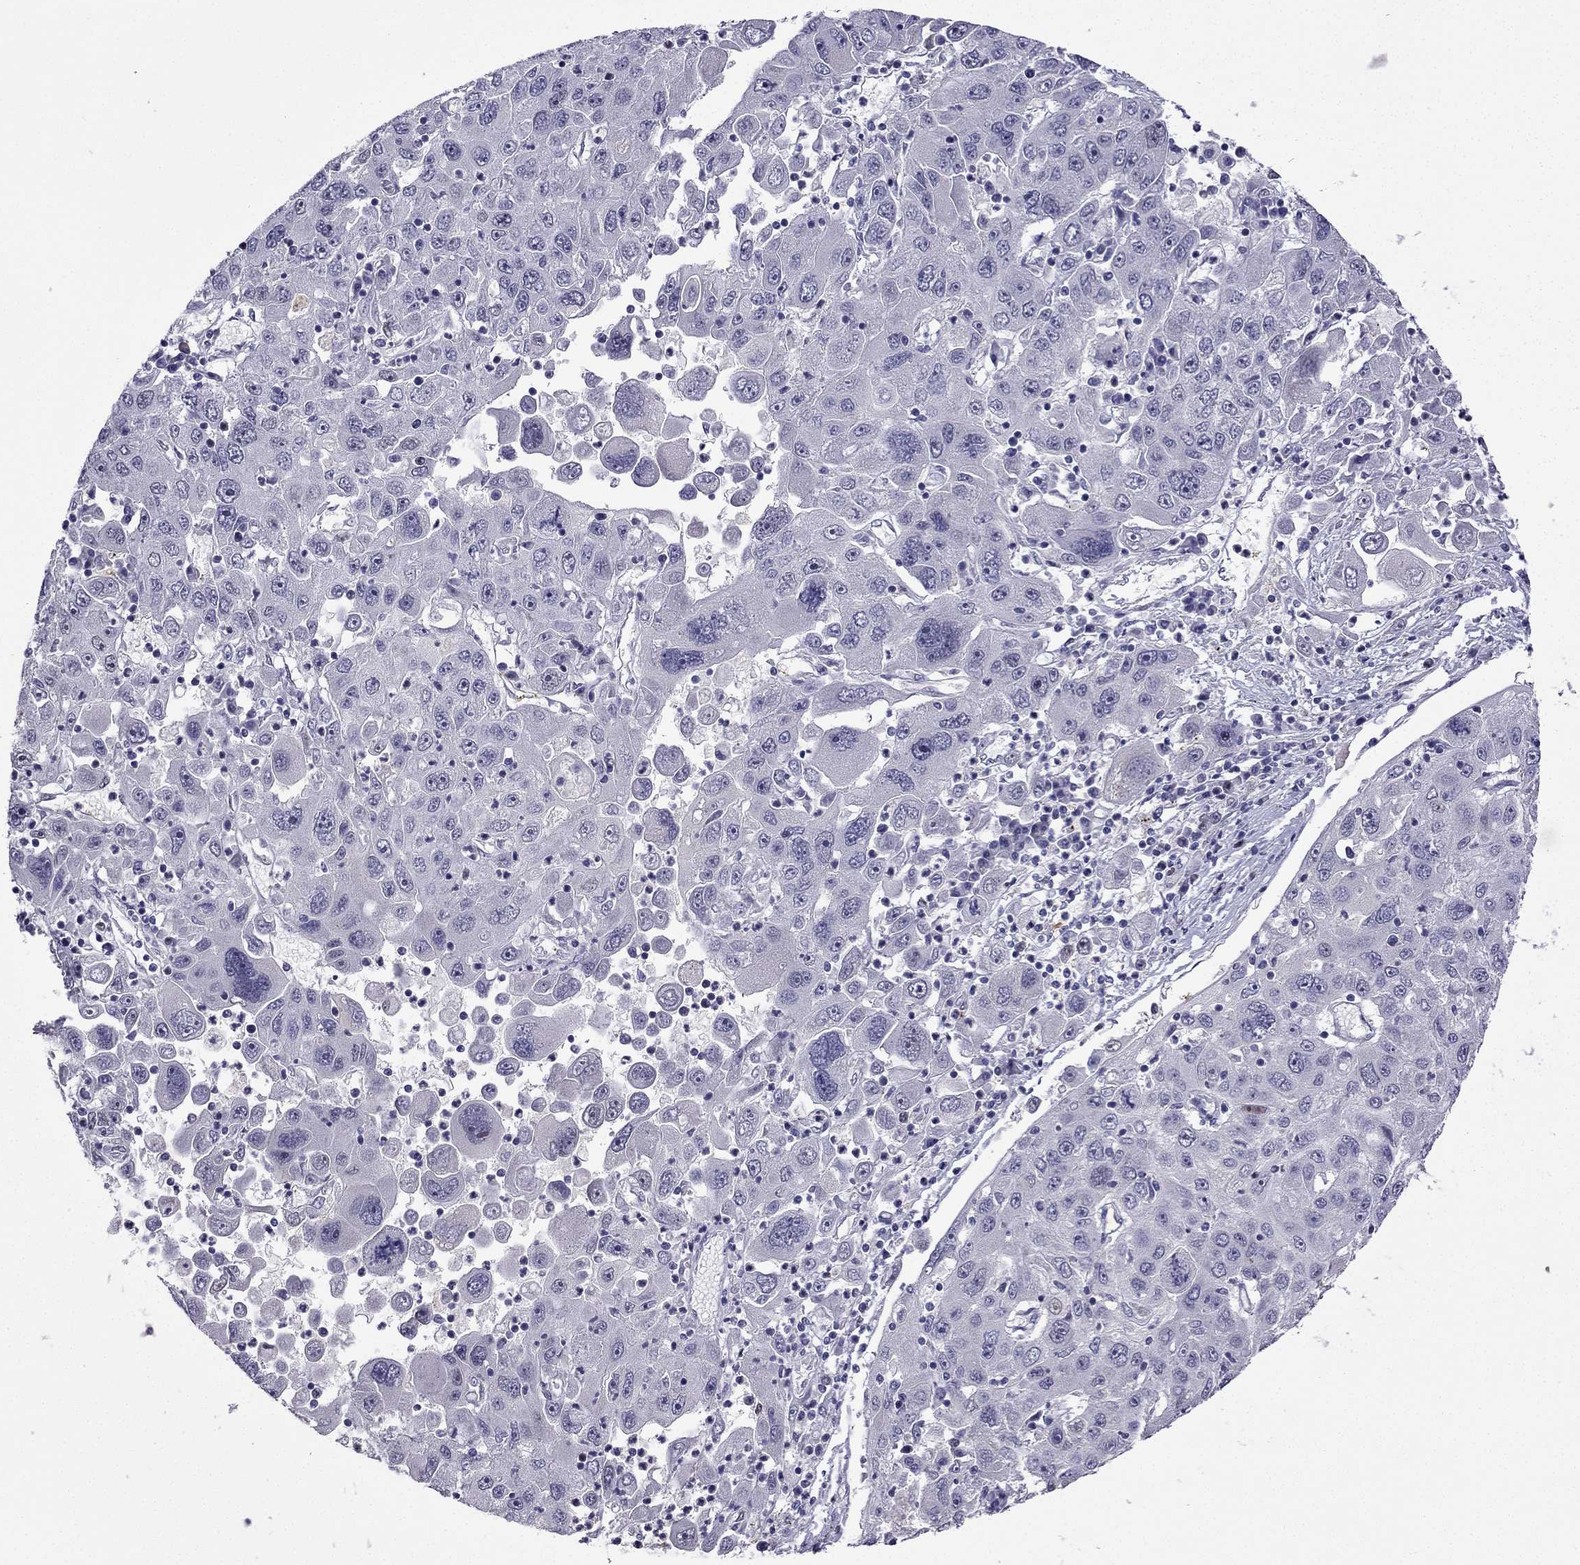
{"staining": {"intensity": "negative", "quantity": "none", "location": "none"}, "tissue": "stomach cancer", "cell_type": "Tumor cells", "image_type": "cancer", "snomed": [{"axis": "morphology", "description": "Adenocarcinoma, NOS"}, {"axis": "topography", "description": "Stomach"}], "caption": "The micrograph displays no significant expression in tumor cells of stomach cancer (adenocarcinoma).", "gene": "UHRF1", "patient": {"sex": "male", "age": 56}}